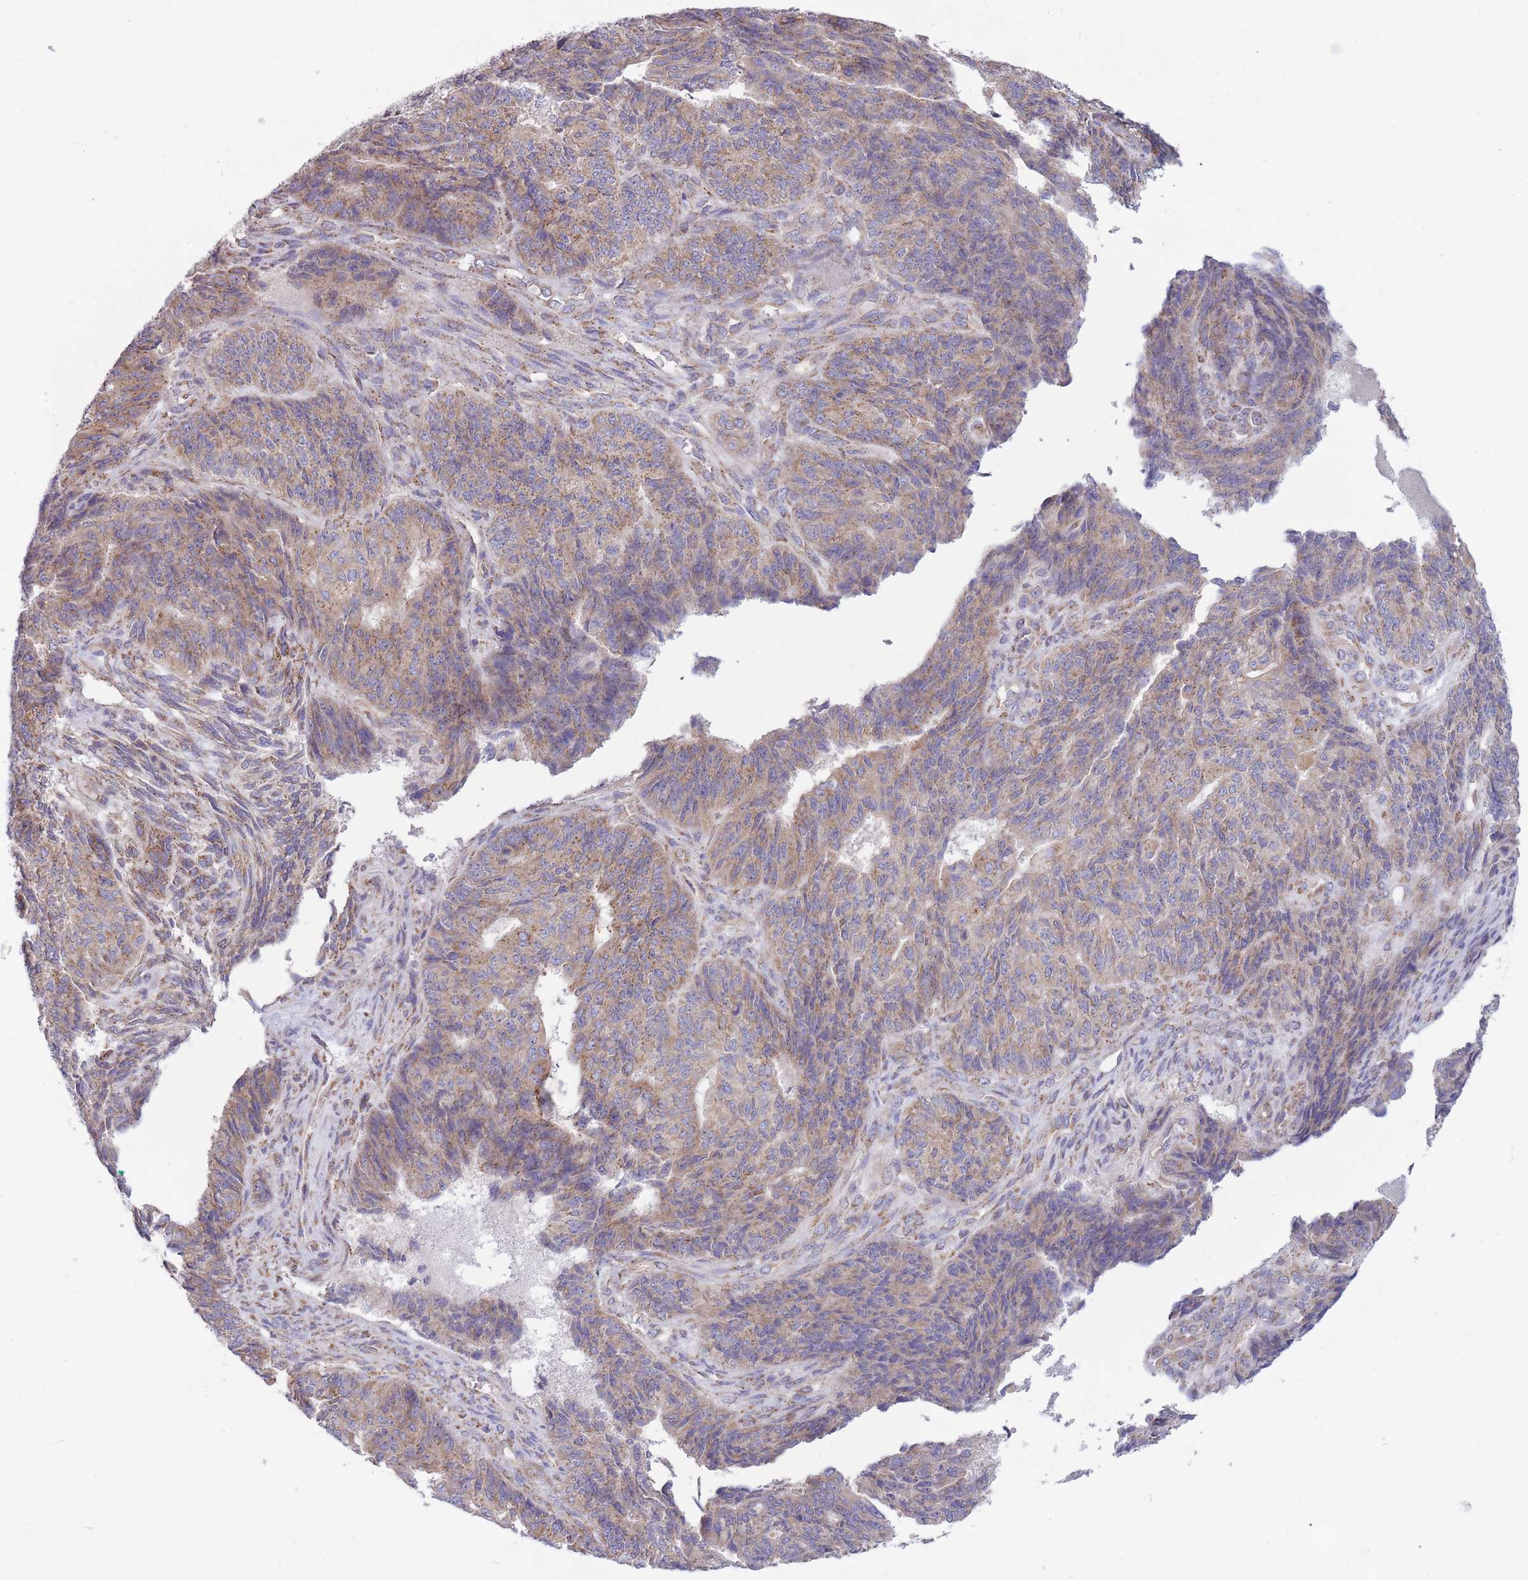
{"staining": {"intensity": "moderate", "quantity": ">75%", "location": "cytoplasmic/membranous"}, "tissue": "endometrial cancer", "cell_type": "Tumor cells", "image_type": "cancer", "snomed": [{"axis": "morphology", "description": "Adenocarcinoma, NOS"}, {"axis": "topography", "description": "Endometrium"}], "caption": "Brown immunohistochemical staining in human endometrial cancer reveals moderate cytoplasmic/membranous staining in about >75% of tumor cells. (IHC, brightfield microscopy, high magnification).", "gene": "COPG2", "patient": {"sex": "female", "age": 32}}